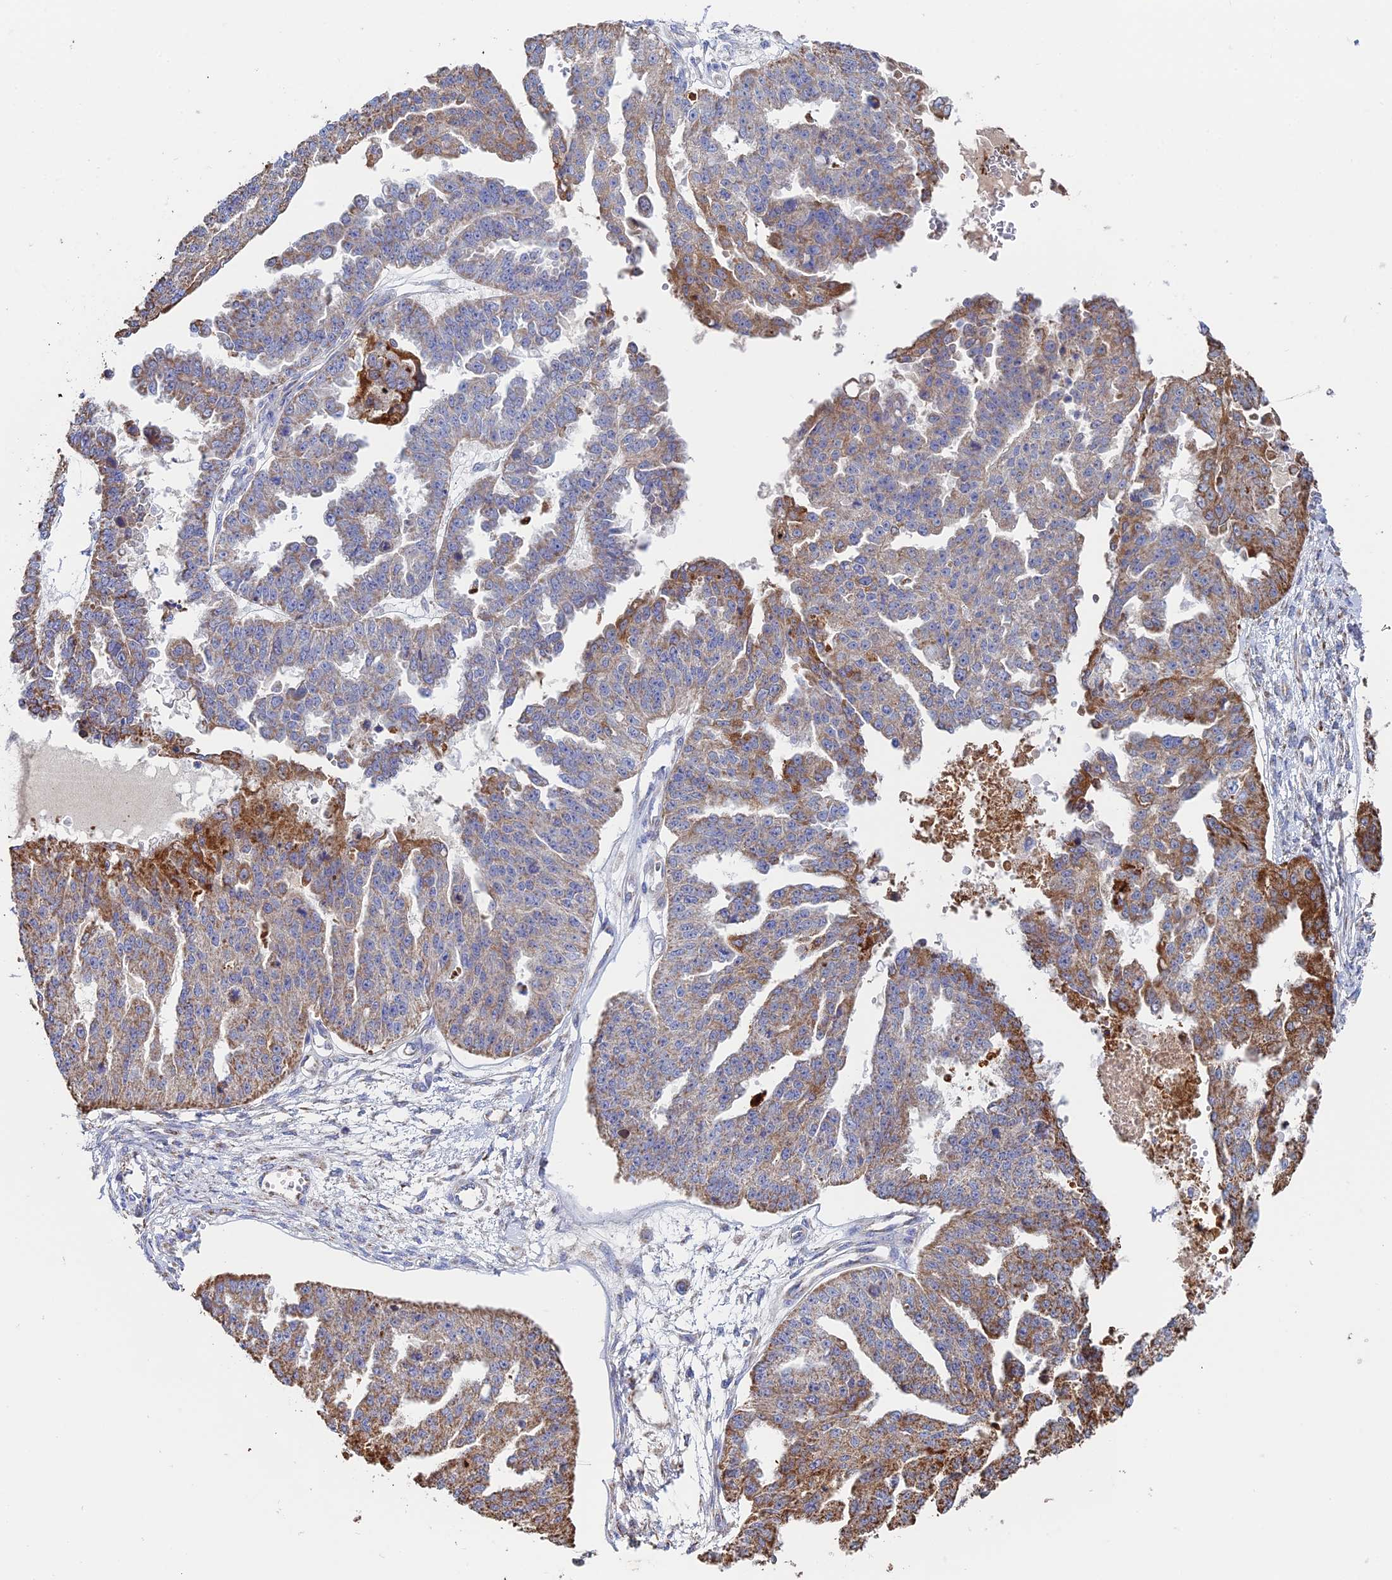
{"staining": {"intensity": "moderate", "quantity": "25%-75%", "location": "cytoplasmic/membranous"}, "tissue": "ovarian cancer", "cell_type": "Tumor cells", "image_type": "cancer", "snomed": [{"axis": "morphology", "description": "Cystadenocarcinoma, serous, NOS"}, {"axis": "topography", "description": "Ovary"}], "caption": "The micrograph displays staining of serous cystadenocarcinoma (ovarian), revealing moderate cytoplasmic/membranous protein expression (brown color) within tumor cells.", "gene": "SPOCK2", "patient": {"sex": "female", "age": 58}}